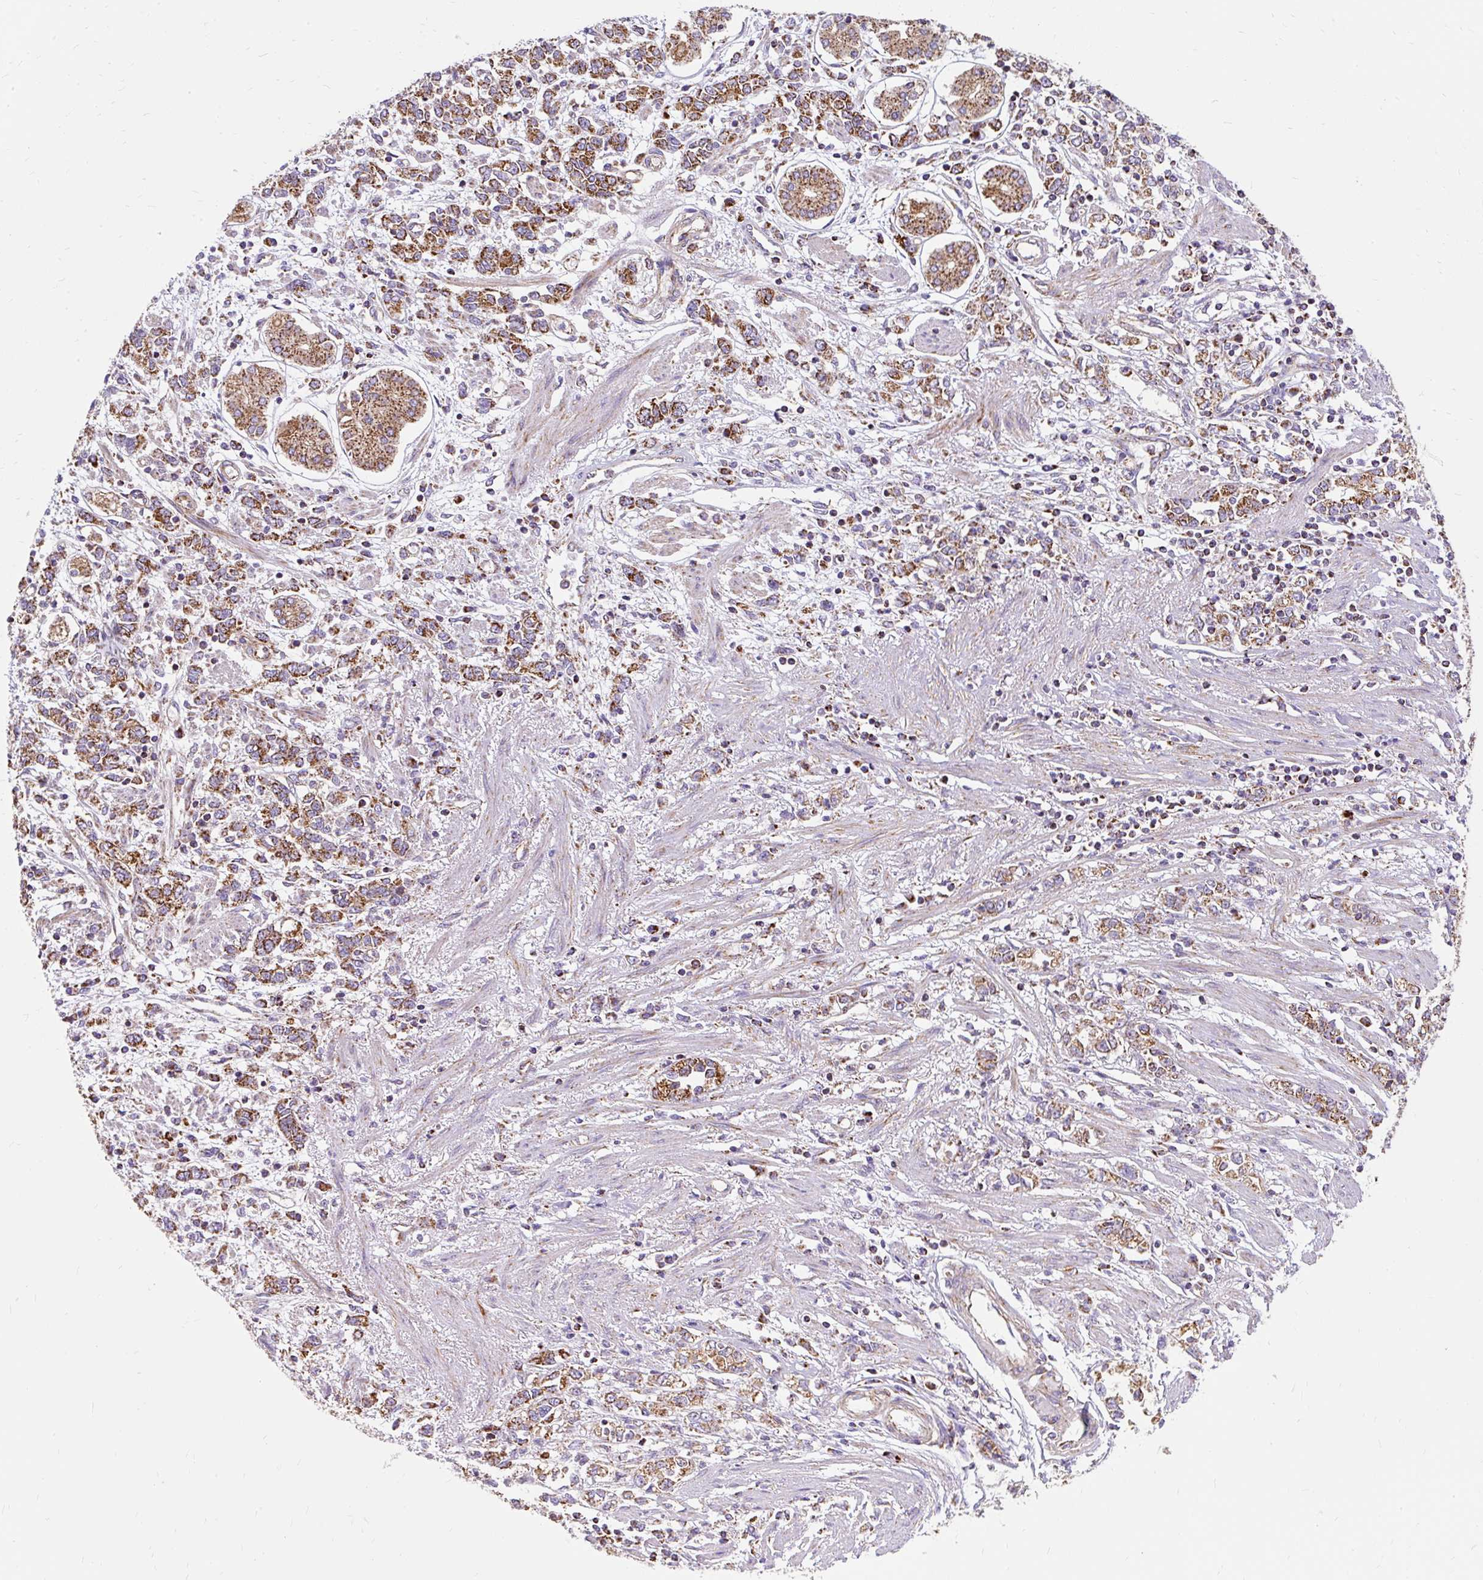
{"staining": {"intensity": "strong", "quantity": ">75%", "location": "cytoplasmic/membranous"}, "tissue": "stomach cancer", "cell_type": "Tumor cells", "image_type": "cancer", "snomed": [{"axis": "morphology", "description": "Adenocarcinoma, NOS"}, {"axis": "topography", "description": "Stomach"}], "caption": "Human stomach adenocarcinoma stained for a protein (brown) exhibits strong cytoplasmic/membranous positive staining in approximately >75% of tumor cells.", "gene": "CEP290", "patient": {"sex": "female", "age": 76}}